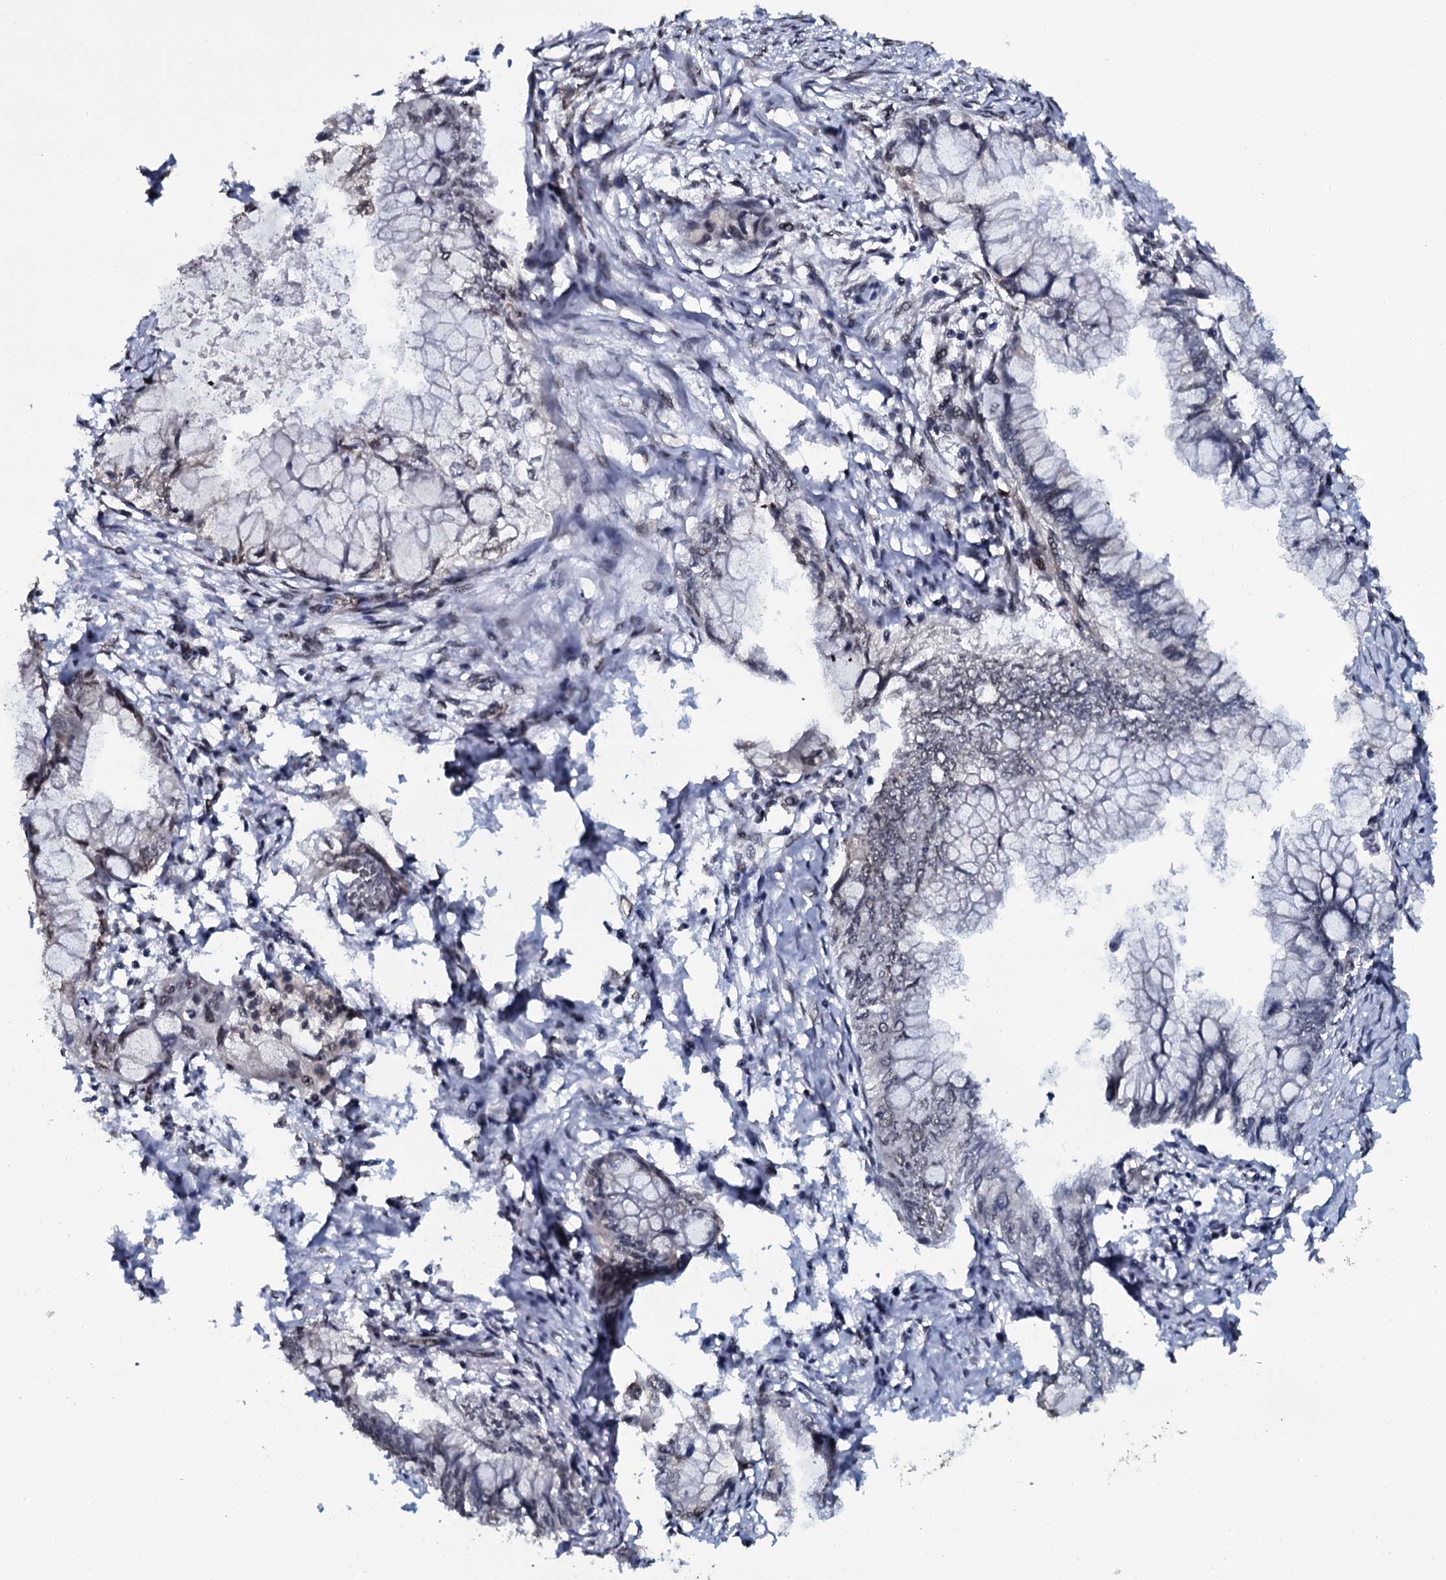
{"staining": {"intensity": "weak", "quantity": "<25%", "location": "nuclear"}, "tissue": "pancreatic cancer", "cell_type": "Tumor cells", "image_type": "cancer", "snomed": [{"axis": "morphology", "description": "Adenocarcinoma, NOS"}, {"axis": "topography", "description": "Pancreas"}], "caption": "An immunohistochemistry (IHC) histopathology image of pancreatic adenocarcinoma is shown. There is no staining in tumor cells of pancreatic adenocarcinoma.", "gene": "SH2D4B", "patient": {"sex": "male", "age": 48}}